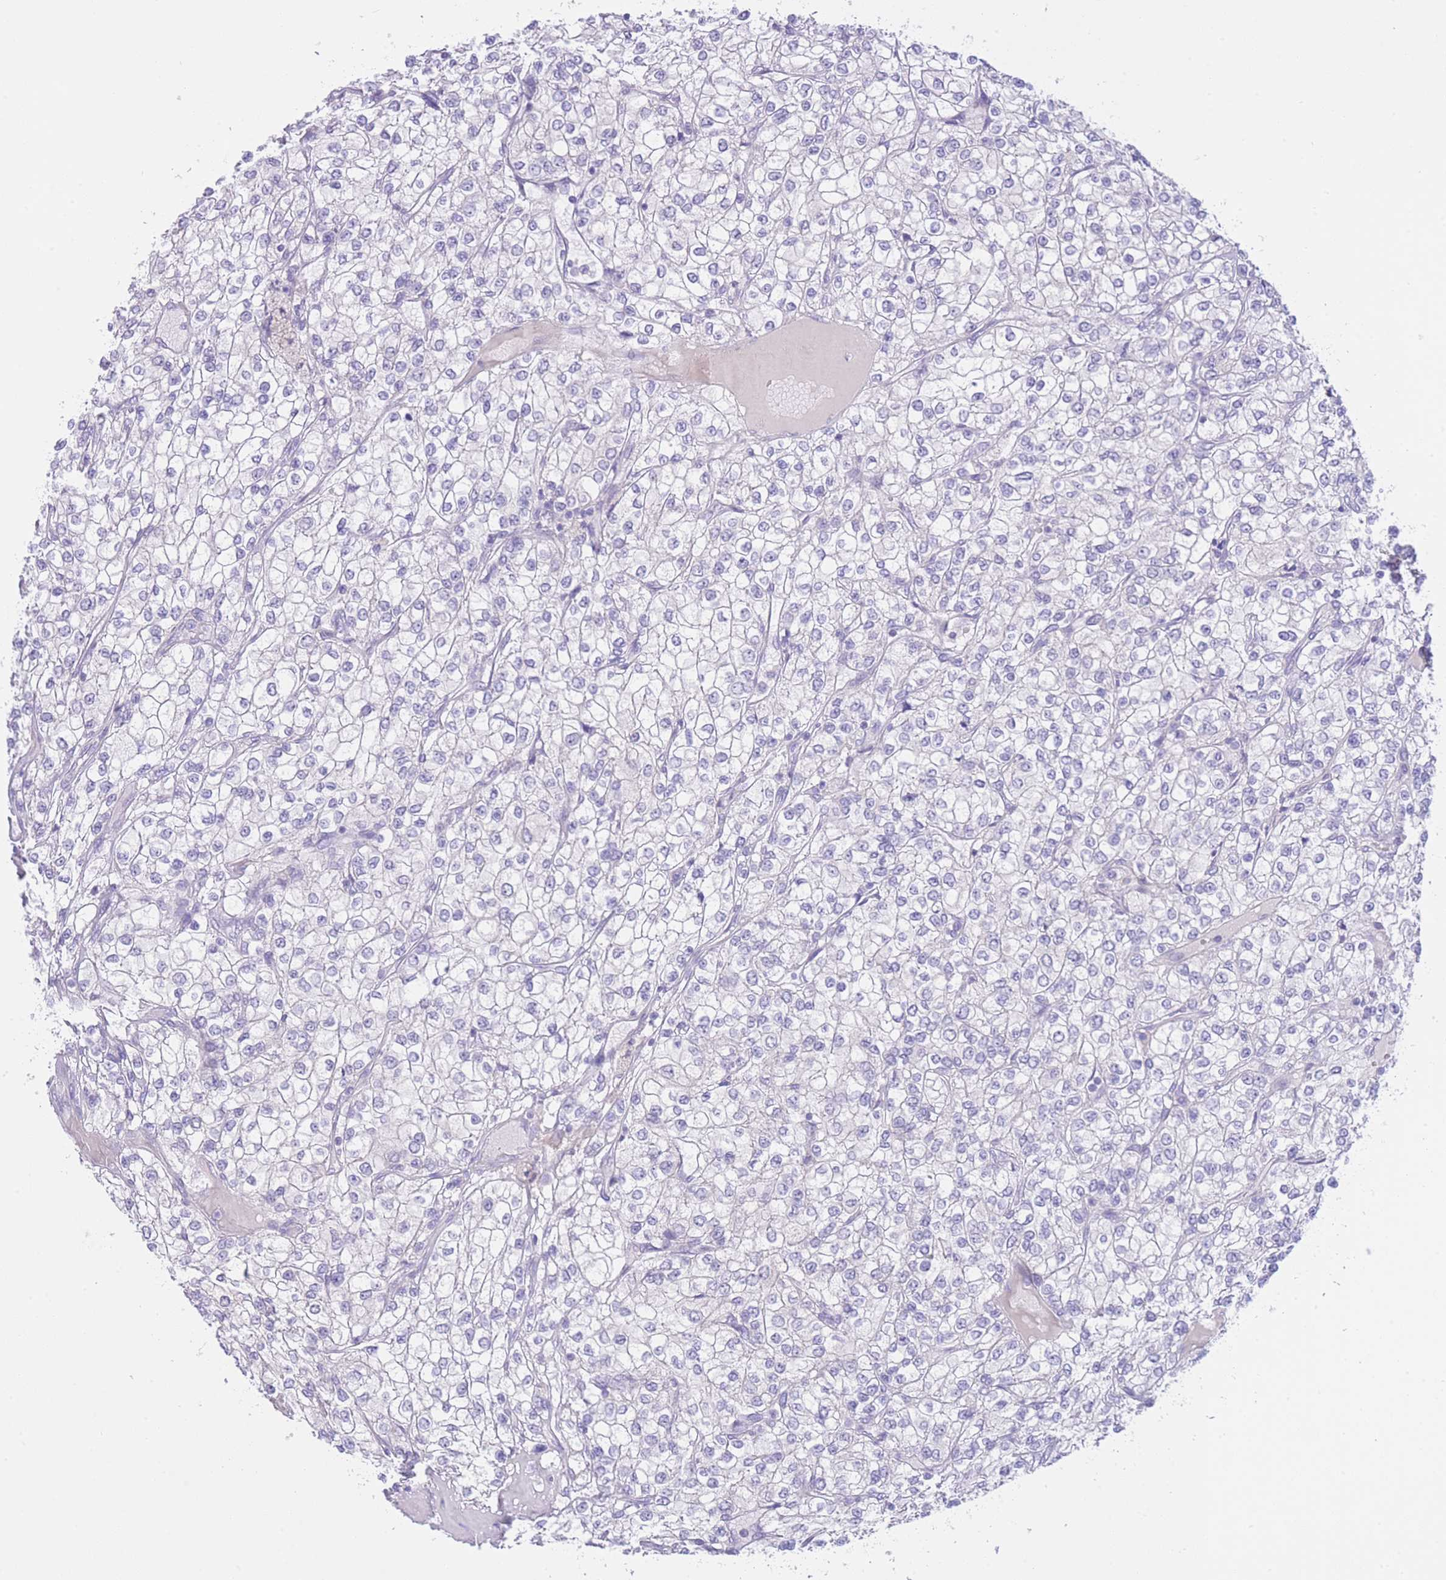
{"staining": {"intensity": "negative", "quantity": "none", "location": "none"}, "tissue": "renal cancer", "cell_type": "Tumor cells", "image_type": "cancer", "snomed": [{"axis": "morphology", "description": "Adenocarcinoma, NOS"}, {"axis": "topography", "description": "Kidney"}], "caption": "Human renal adenocarcinoma stained for a protein using IHC exhibits no staining in tumor cells.", "gene": "ZNF212", "patient": {"sex": "male", "age": 80}}